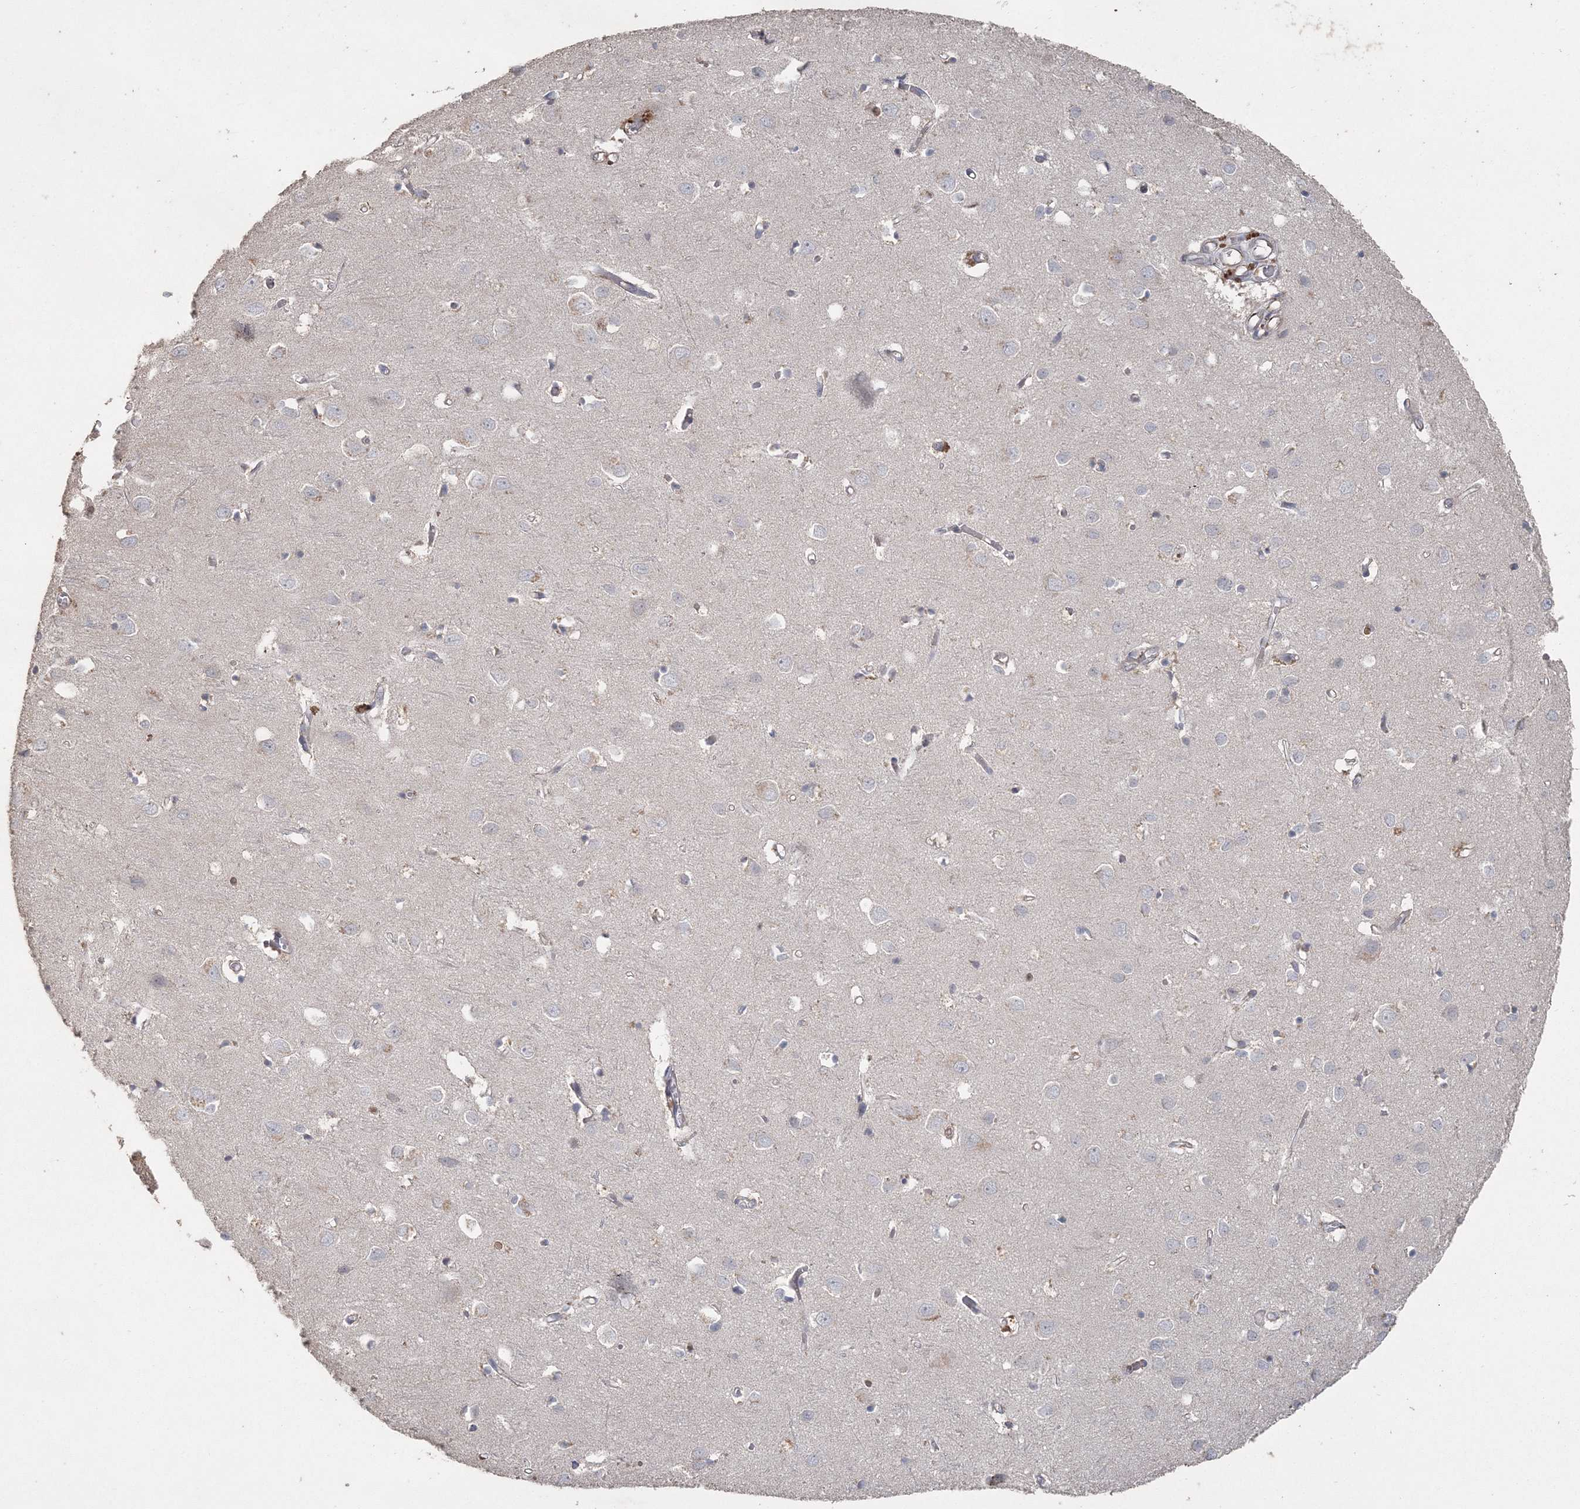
{"staining": {"intensity": "negative", "quantity": "none", "location": "none"}, "tissue": "cerebral cortex", "cell_type": "Endothelial cells", "image_type": "normal", "snomed": [{"axis": "morphology", "description": "Normal tissue, NOS"}, {"axis": "topography", "description": "Cerebral cortex"}], "caption": "IHC image of normal human cerebral cortex stained for a protein (brown), which displays no positivity in endothelial cells.", "gene": "UIMC1", "patient": {"sex": "female", "age": 64}}